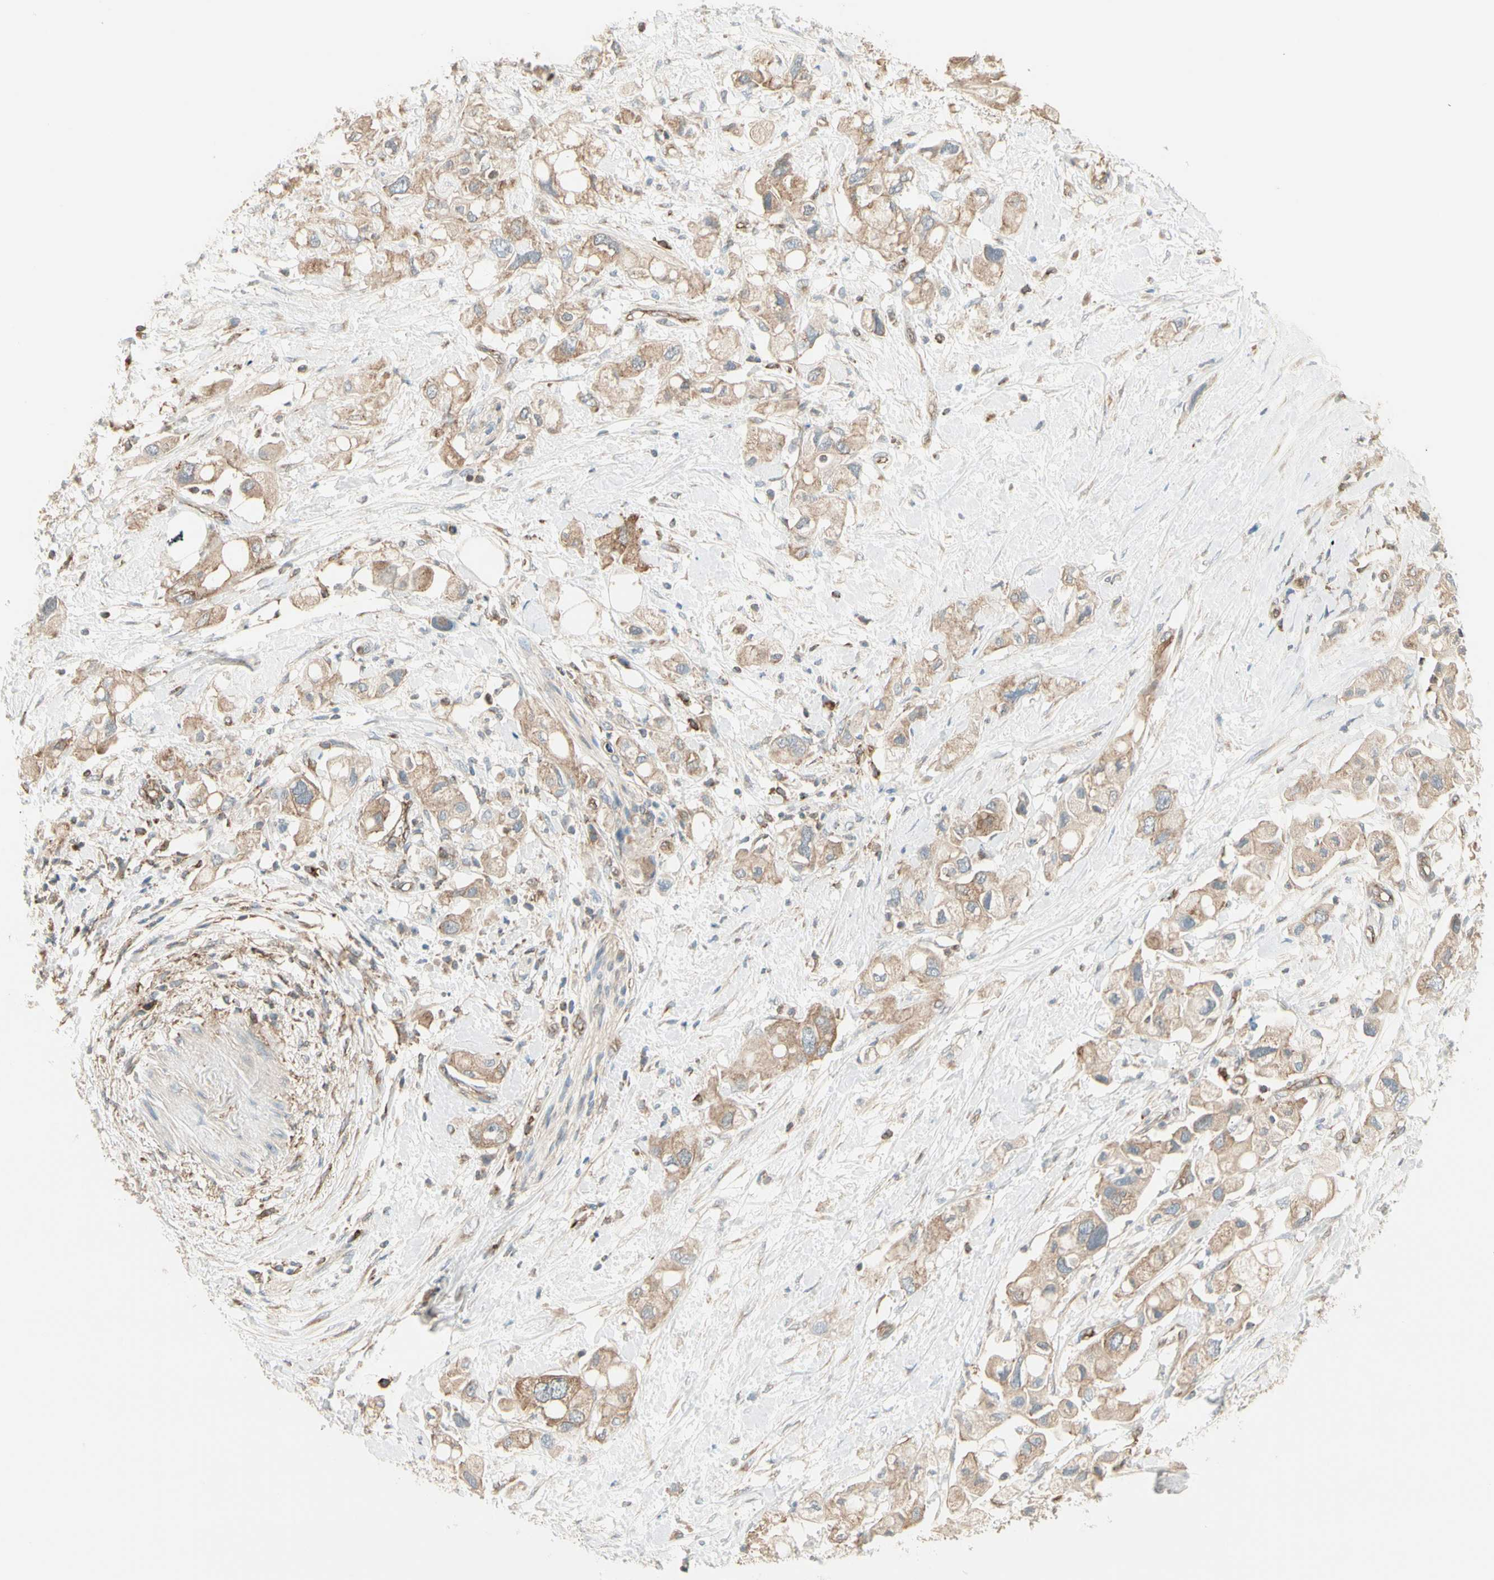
{"staining": {"intensity": "moderate", "quantity": ">75%", "location": "cytoplasmic/membranous"}, "tissue": "pancreatic cancer", "cell_type": "Tumor cells", "image_type": "cancer", "snomed": [{"axis": "morphology", "description": "Adenocarcinoma, NOS"}, {"axis": "topography", "description": "Pancreas"}], "caption": "Human adenocarcinoma (pancreatic) stained for a protein (brown) displays moderate cytoplasmic/membranous positive positivity in about >75% of tumor cells.", "gene": "AGFG1", "patient": {"sex": "female", "age": 56}}